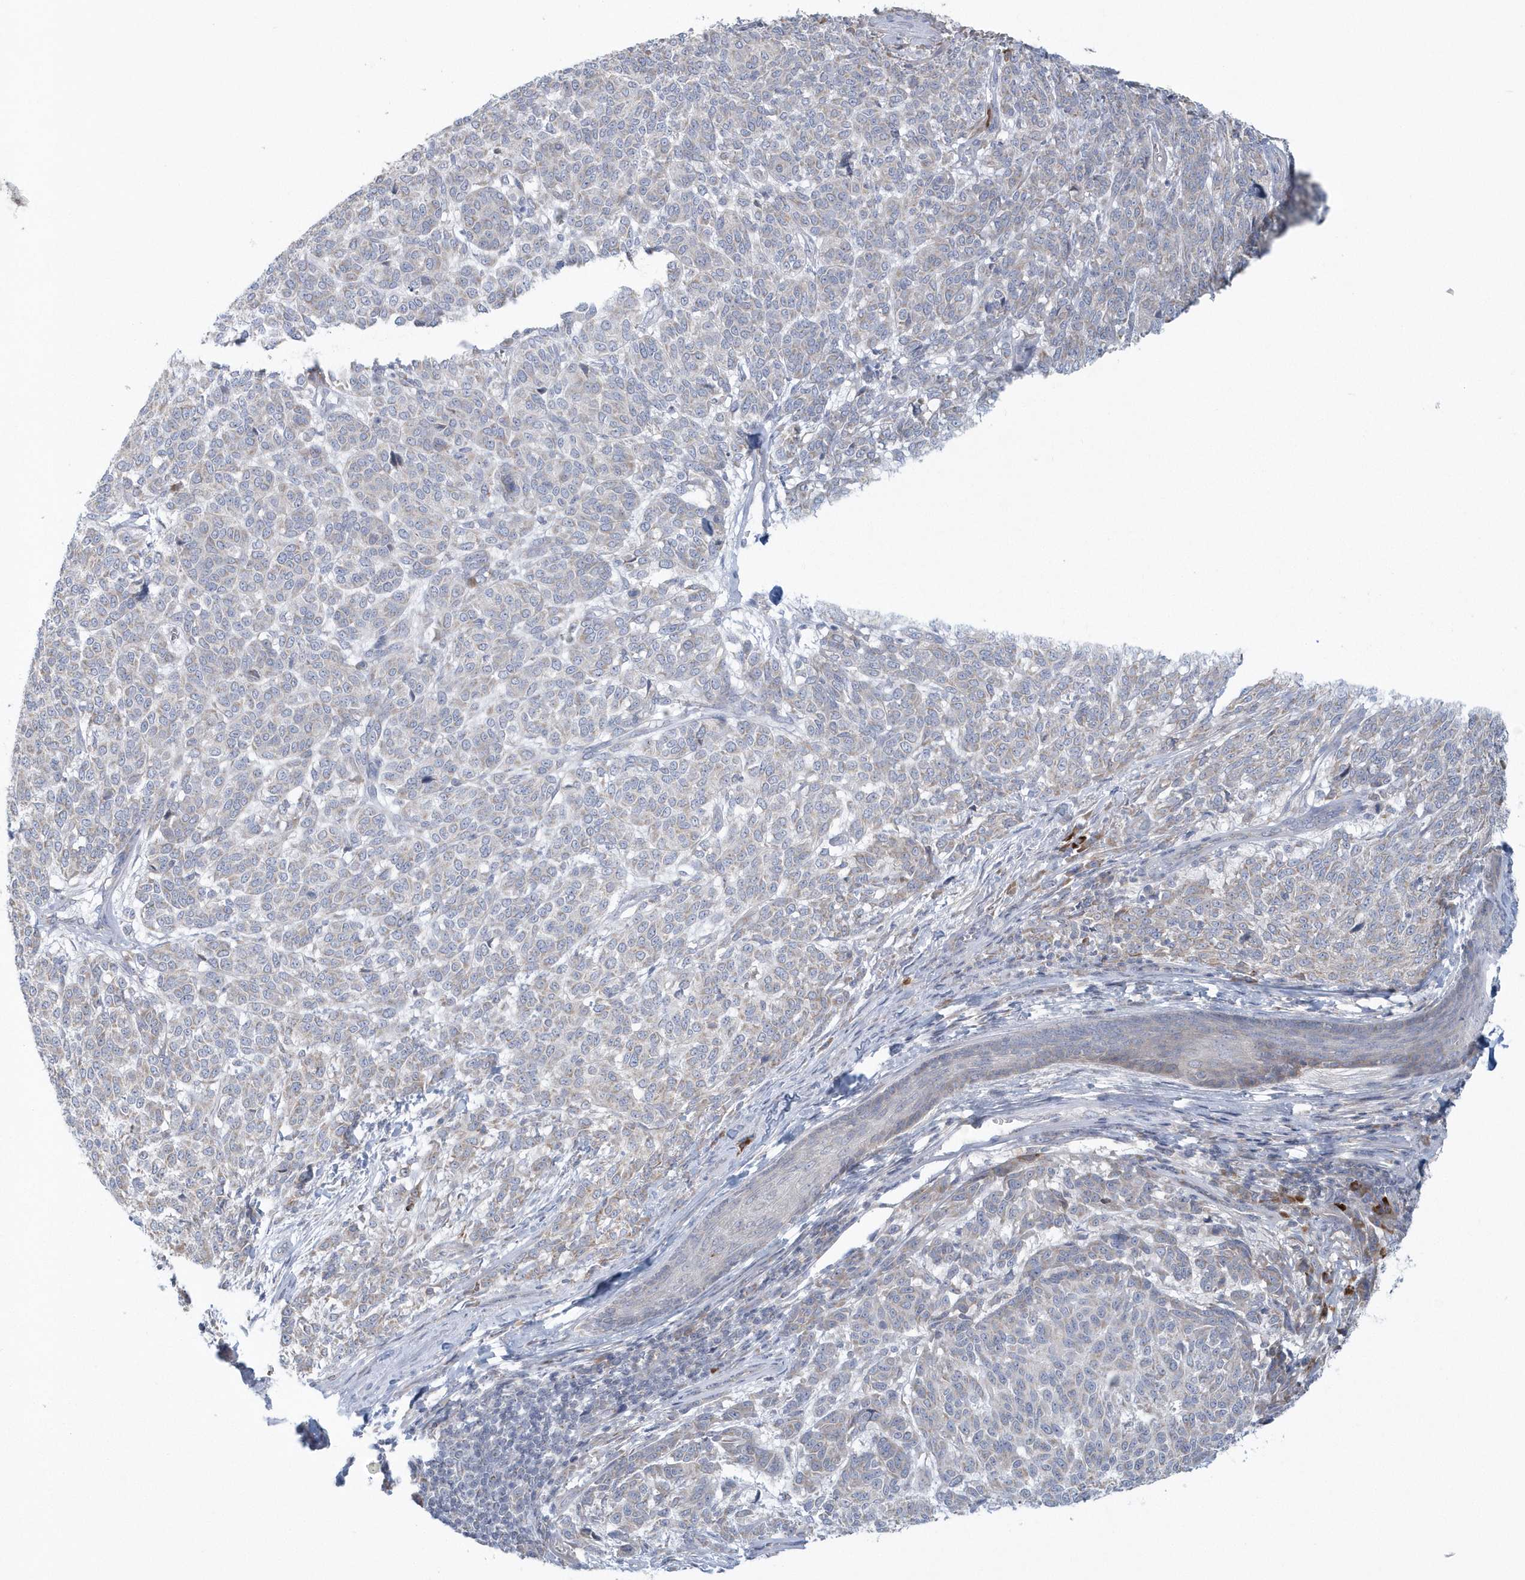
{"staining": {"intensity": "negative", "quantity": "none", "location": "none"}, "tissue": "melanoma", "cell_type": "Tumor cells", "image_type": "cancer", "snomed": [{"axis": "morphology", "description": "Malignant melanoma, NOS"}, {"axis": "topography", "description": "Skin"}], "caption": "DAB immunohistochemical staining of malignant melanoma displays no significant staining in tumor cells.", "gene": "SPATA18", "patient": {"sex": "male", "age": 49}}